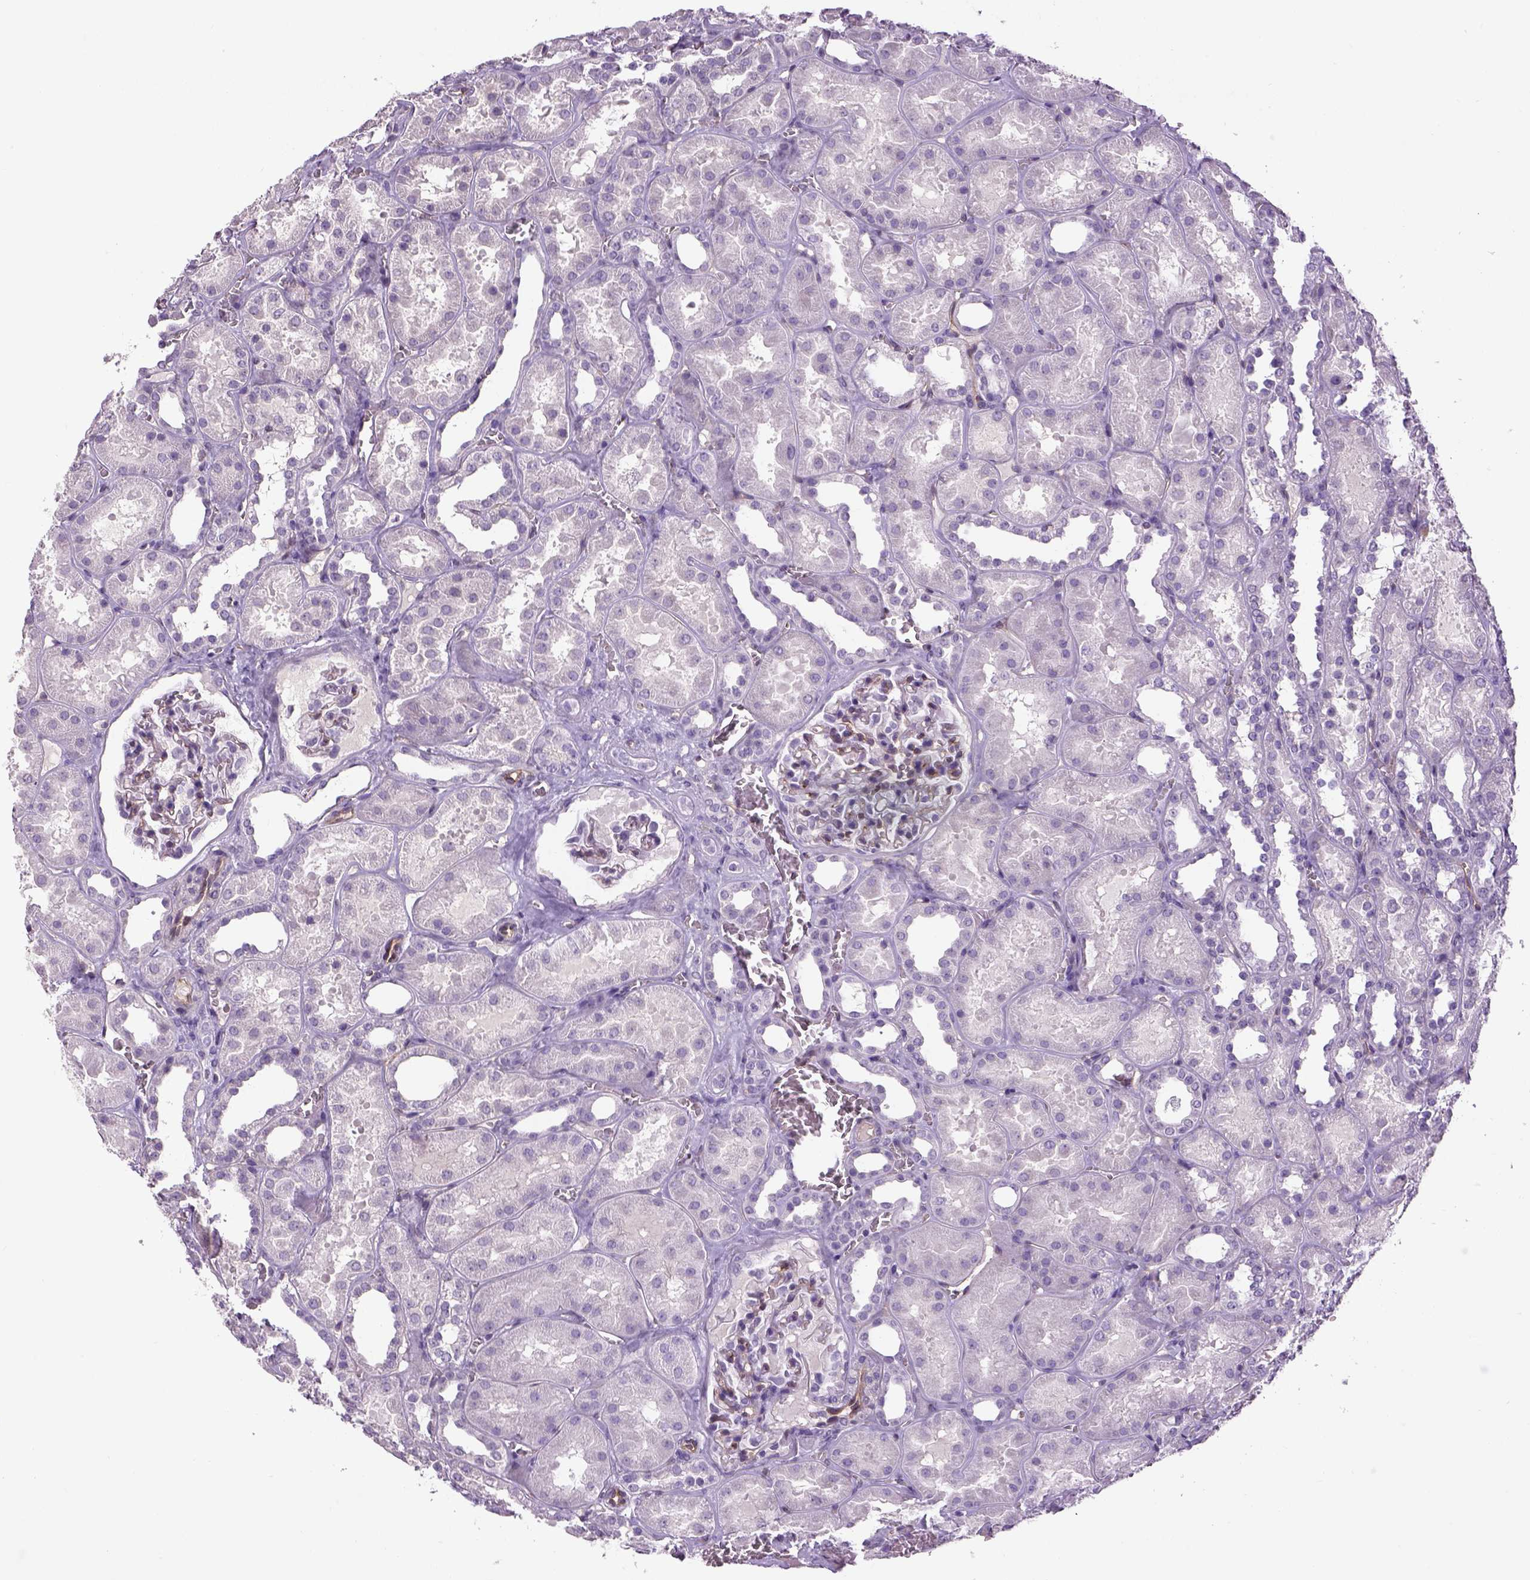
{"staining": {"intensity": "negative", "quantity": "none", "location": "none"}, "tissue": "kidney", "cell_type": "Cells in glomeruli", "image_type": "normal", "snomed": [{"axis": "morphology", "description": "Normal tissue, NOS"}, {"axis": "topography", "description": "Kidney"}], "caption": "Immunohistochemical staining of benign kidney demonstrates no significant staining in cells in glomeruli.", "gene": "PRRT1", "patient": {"sex": "female", "age": 41}}